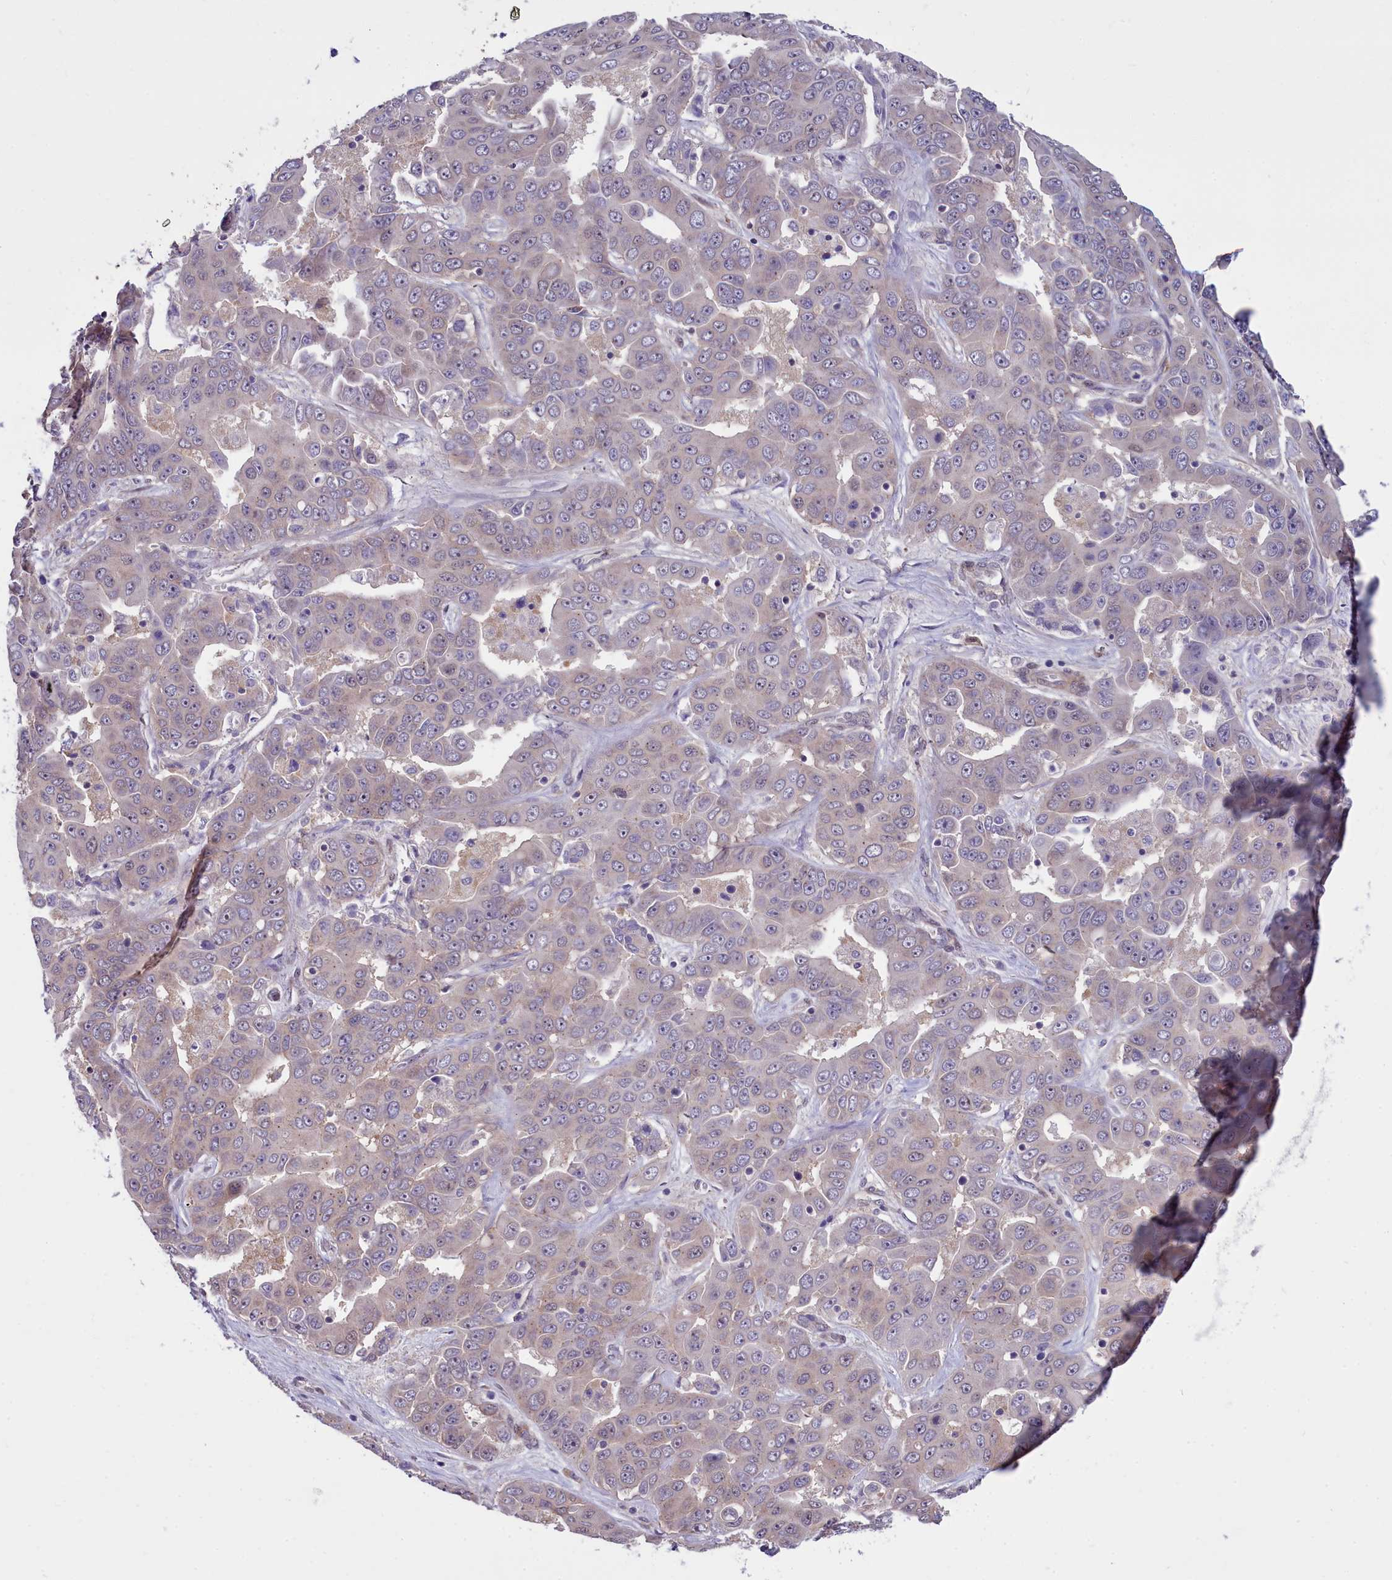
{"staining": {"intensity": "weak", "quantity": "25%-75%", "location": "cytoplasmic/membranous"}, "tissue": "liver cancer", "cell_type": "Tumor cells", "image_type": "cancer", "snomed": [{"axis": "morphology", "description": "Cholangiocarcinoma"}, {"axis": "topography", "description": "Liver"}], "caption": "High-power microscopy captured an immunohistochemistry histopathology image of liver cholangiocarcinoma, revealing weak cytoplasmic/membranous expression in approximately 25%-75% of tumor cells.", "gene": "BCAR1", "patient": {"sex": "female", "age": 52}}